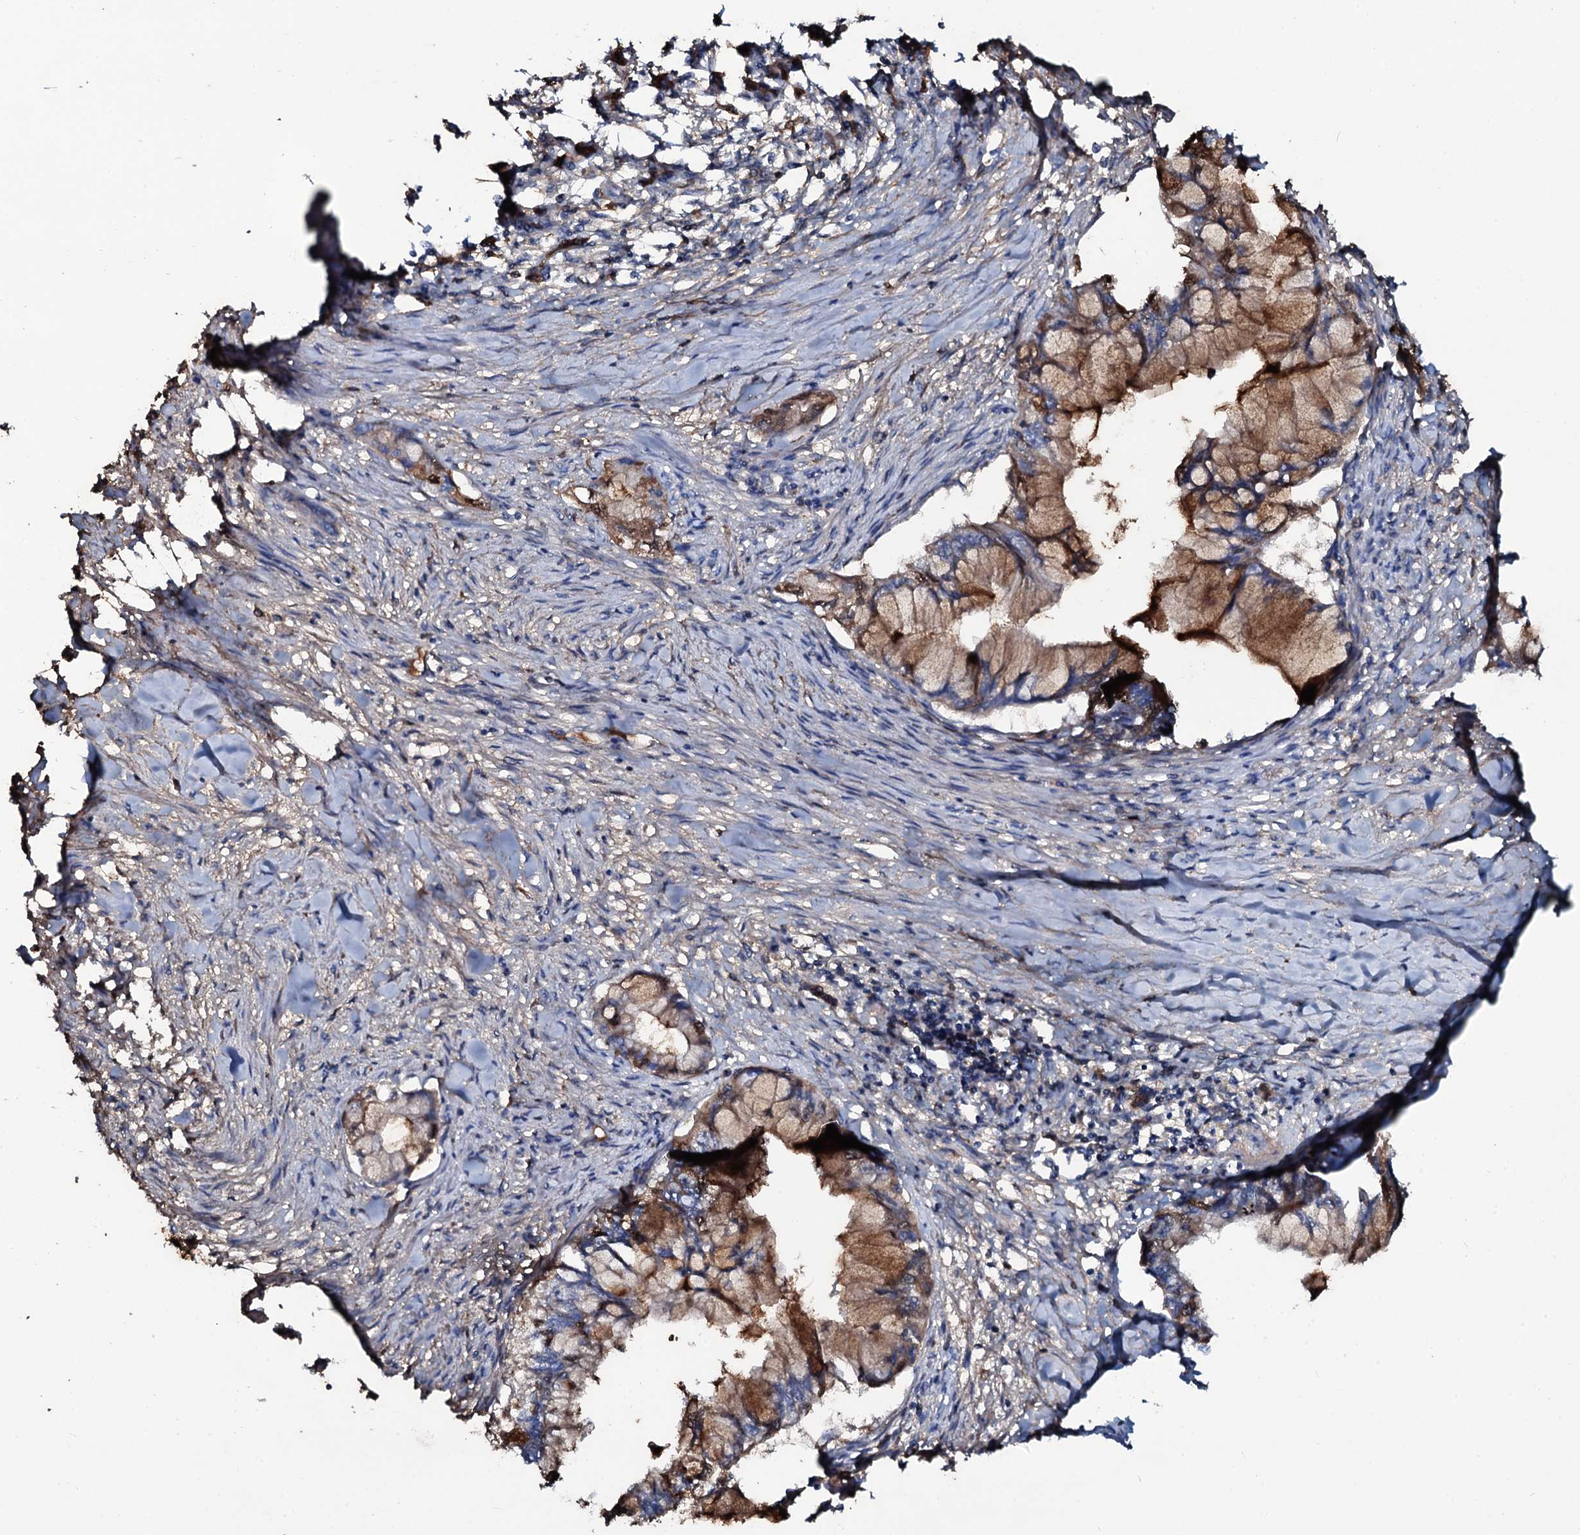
{"staining": {"intensity": "moderate", "quantity": ">75%", "location": "cytoplasmic/membranous"}, "tissue": "pancreatic cancer", "cell_type": "Tumor cells", "image_type": "cancer", "snomed": [{"axis": "morphology", "description": "Adenocarcinoma, NOS"}, {"axis": "topography", "description": "Pancreas"}], "caption": "This image reveals immunohistochemistry staining of pancreatic cancer, with medium moderate cytoplasmic/membranous expression in approximately >75% of tumor cells.", "gene": "EDN1", "patient": {"sex": "male", "age": 48}}